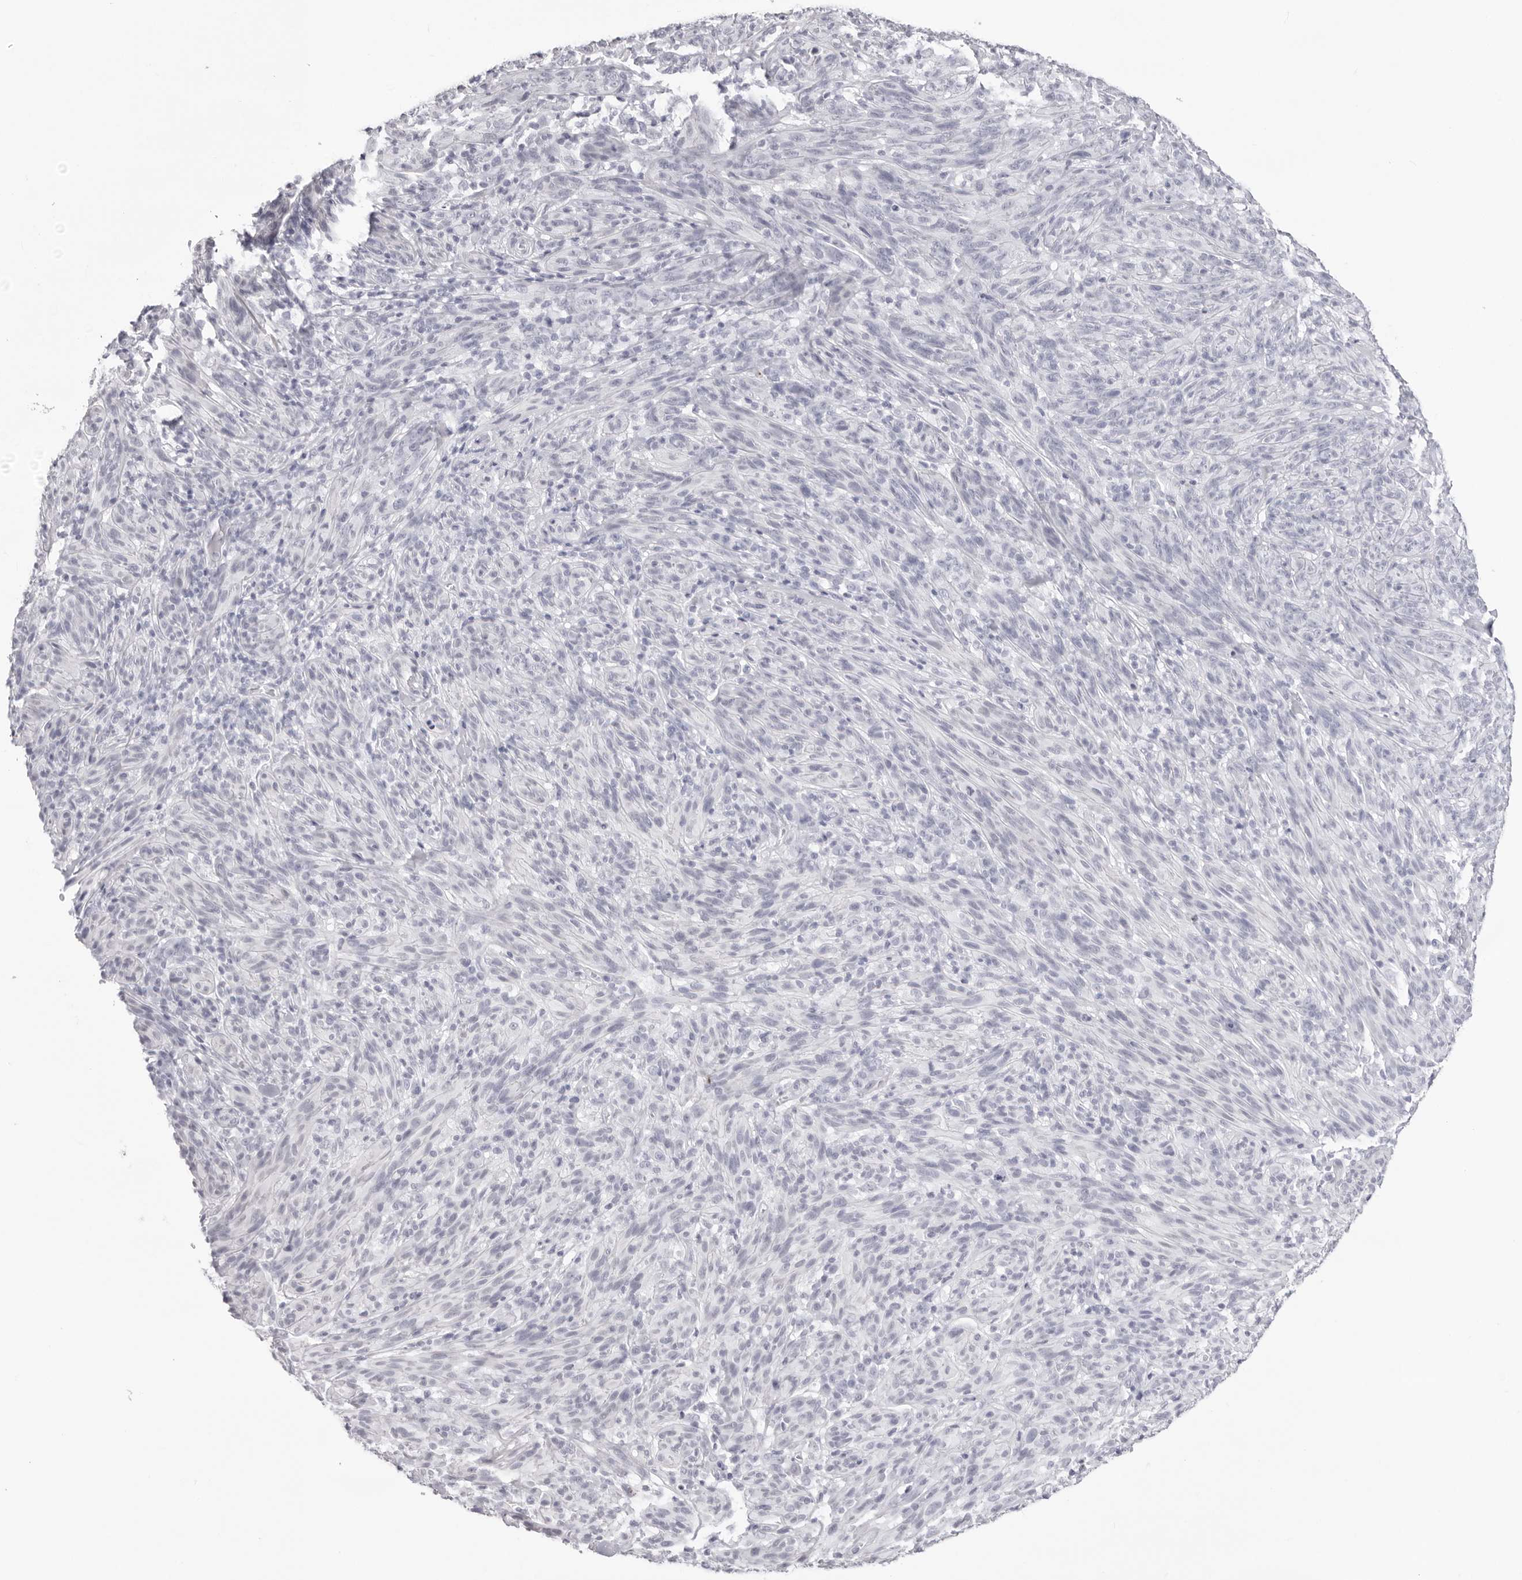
{"staining": {"intensity": "negative", "quantity": "none", "location": "none"}, "tissue": "melanoma", "cell_type": "Tumor cells", "image_type": "cancer", "snomed": [{"axis": "morphology", "description": "Malignant melanoma, NOS"}, {"axis": "topography", "description": "Skin of head"}], "caption": "Tumor cells are negative for protein expression in human melanoma.", "gene": "INSL3", "patient": {"sex": "male", "age": 96}}